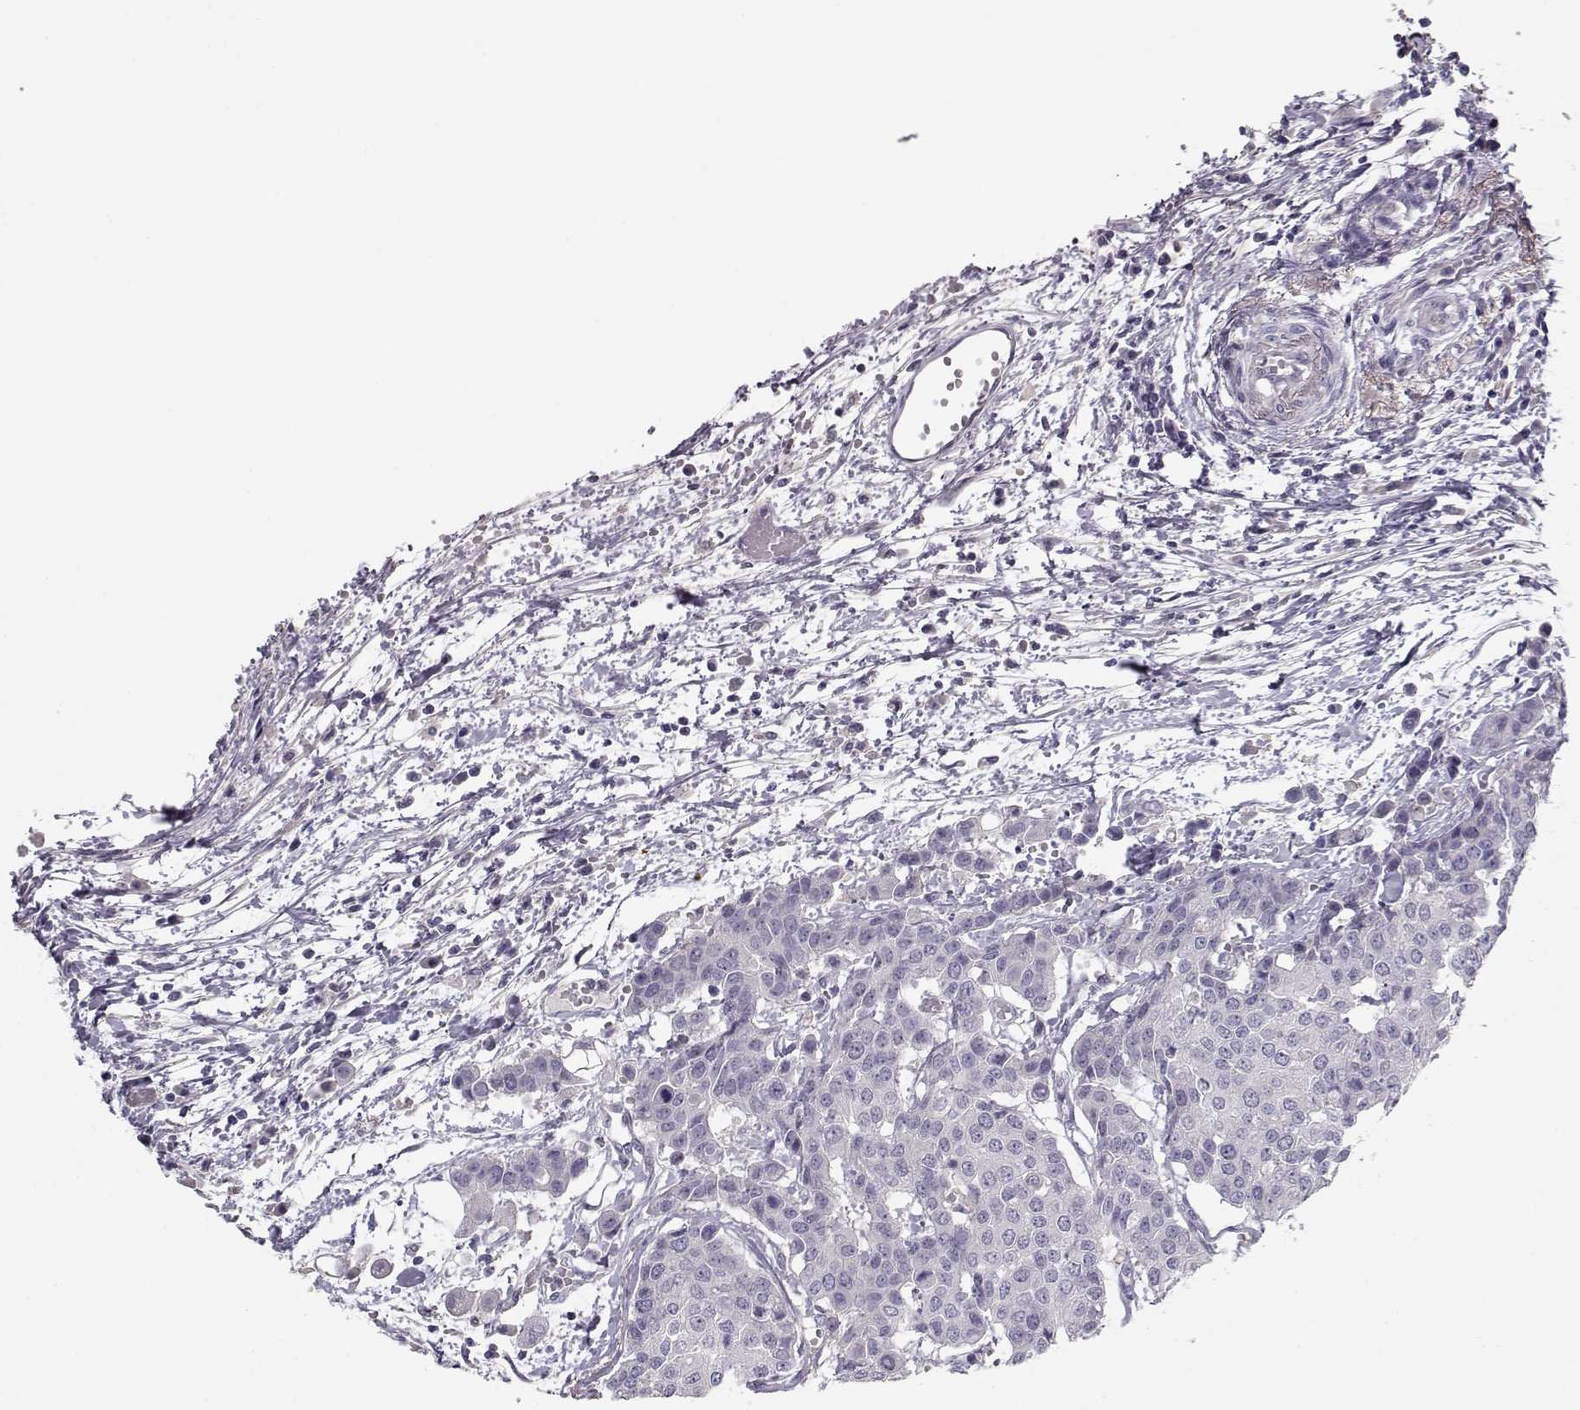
{"staining": {"intensity": "negative", "quantity": "none", "location": "none"}, "tissue": "carcinoid", "cell_type": "Tumor cells", "image_type": "cancer", "snomed": [{"axis": "morphology", "description": "Carcinoid, malignant, NOS"}, {"axis": "topography", "description": "Colon"}], "caption": "DAB immunohistochemical staining of human carcinoid shows no significant staining in tumor cells.", "gene": "GRK1", "patient": {"sex": "male", "age": 81}}